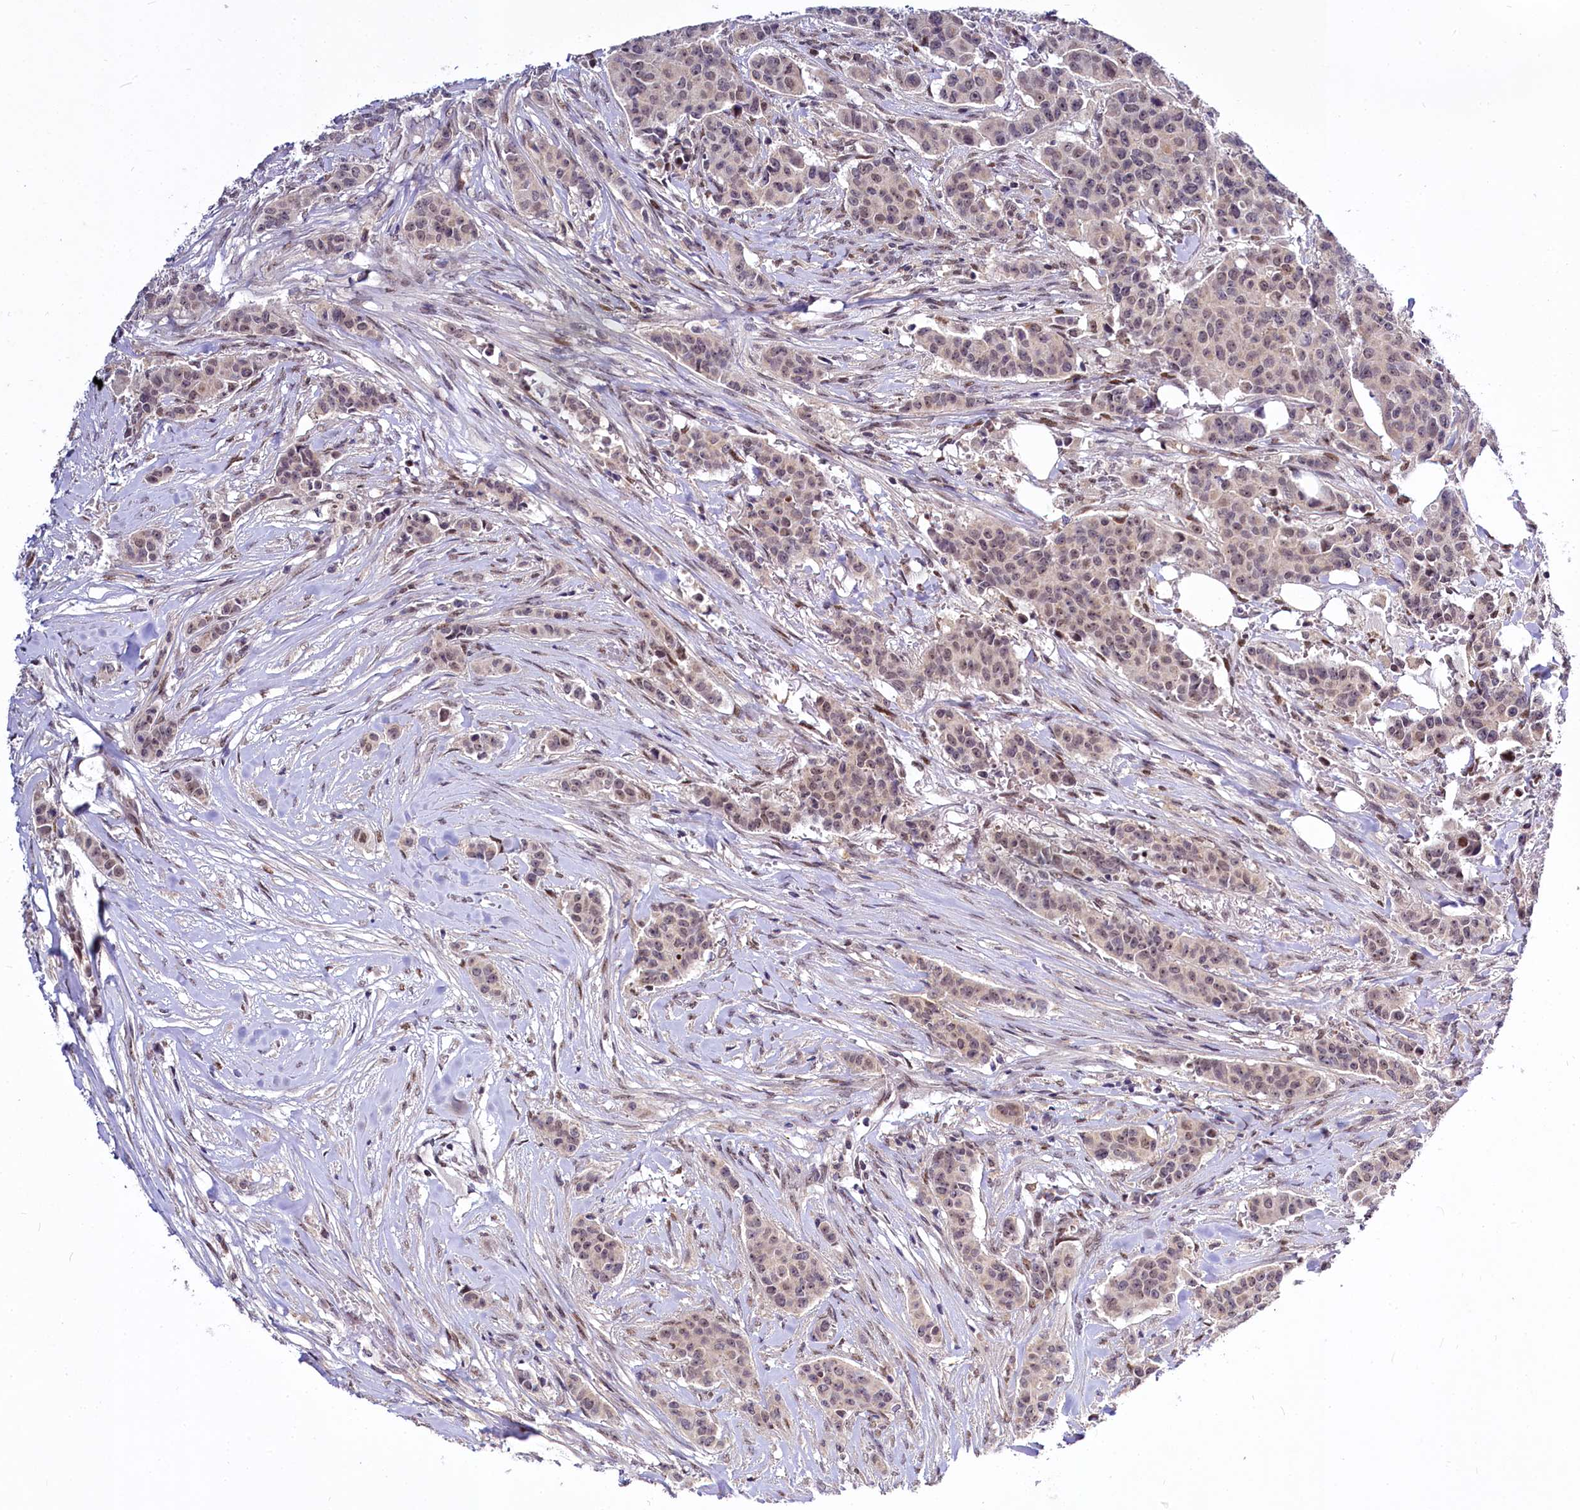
{"staining": {"intensity": "weak", "quantity": ">75%", "location": "nuclear"}, "tissue": "breast cancer", "cell_type": "Tumor cells", "image_type": "cancer", "snomed": [{"axis": "morphology", "description": "Duct carcinoma"}, {"axis": "topography", "description": "Breast"}], "caption": "Tumor cells demonstrate low levels of weak nuclear positivity in about >75% of cells in human breast cancer. (DAB = brown stain, brightfield microscopy at high magnification).", "gene": "MAML2", "patient": {"sex": "female", "age": 40}}